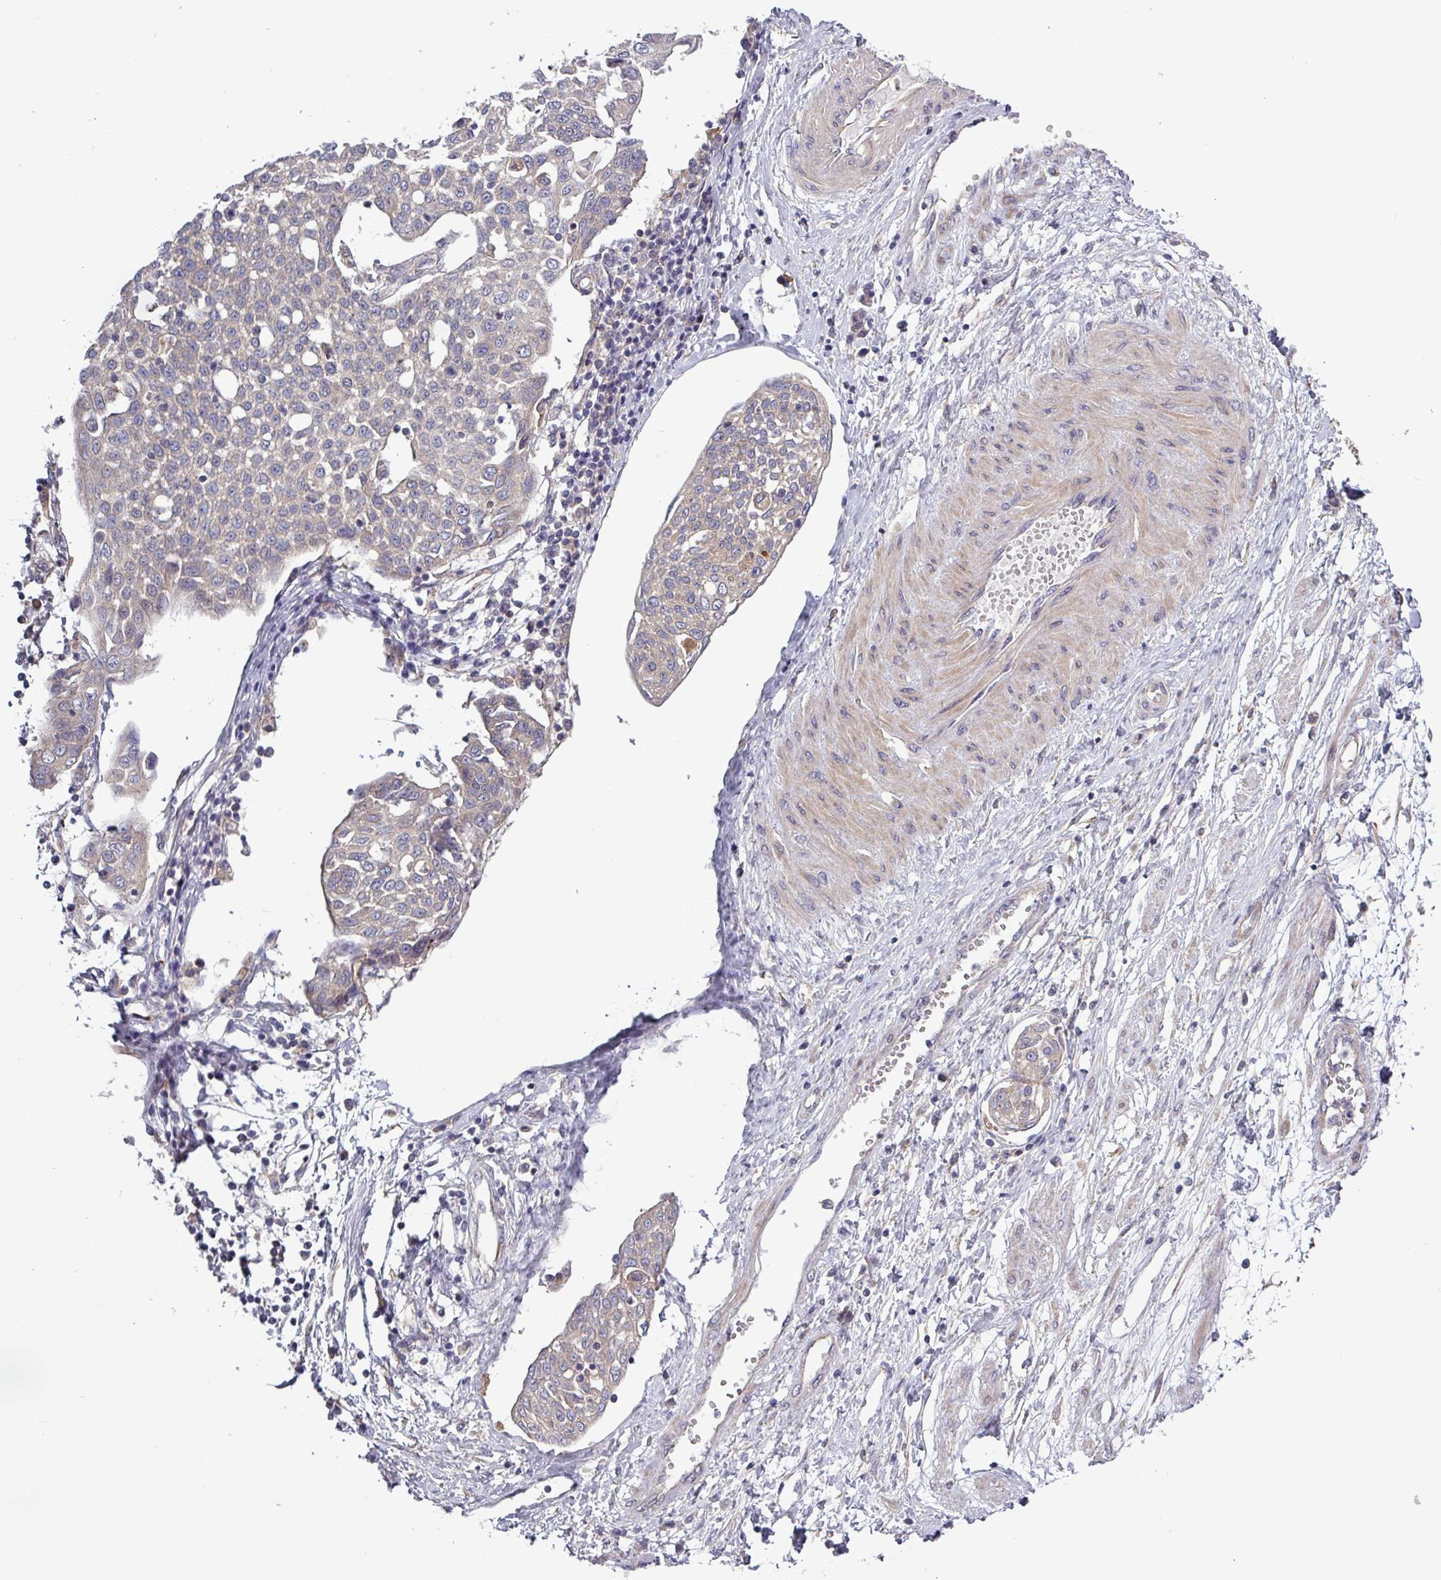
{"staining": {"intensity": "negative", "quantity": "none", "location": "none"}, "tissue": "cervical cancer", "cell_type": "Tumor cells", "image_type": "cancer", "snomed": [{"axis": "morphology", "description": "Squamous cell carcinoma, NOS"}, {"axis": "topography", "description": "Cervix"}], "caption": "The IHC micrograph has no significant staining in tumor cells of cervical cancer (squamous cell carcinoma) tissue.", "gene": "PLIN2", "patient": {"sex": "female", "age": 34}}